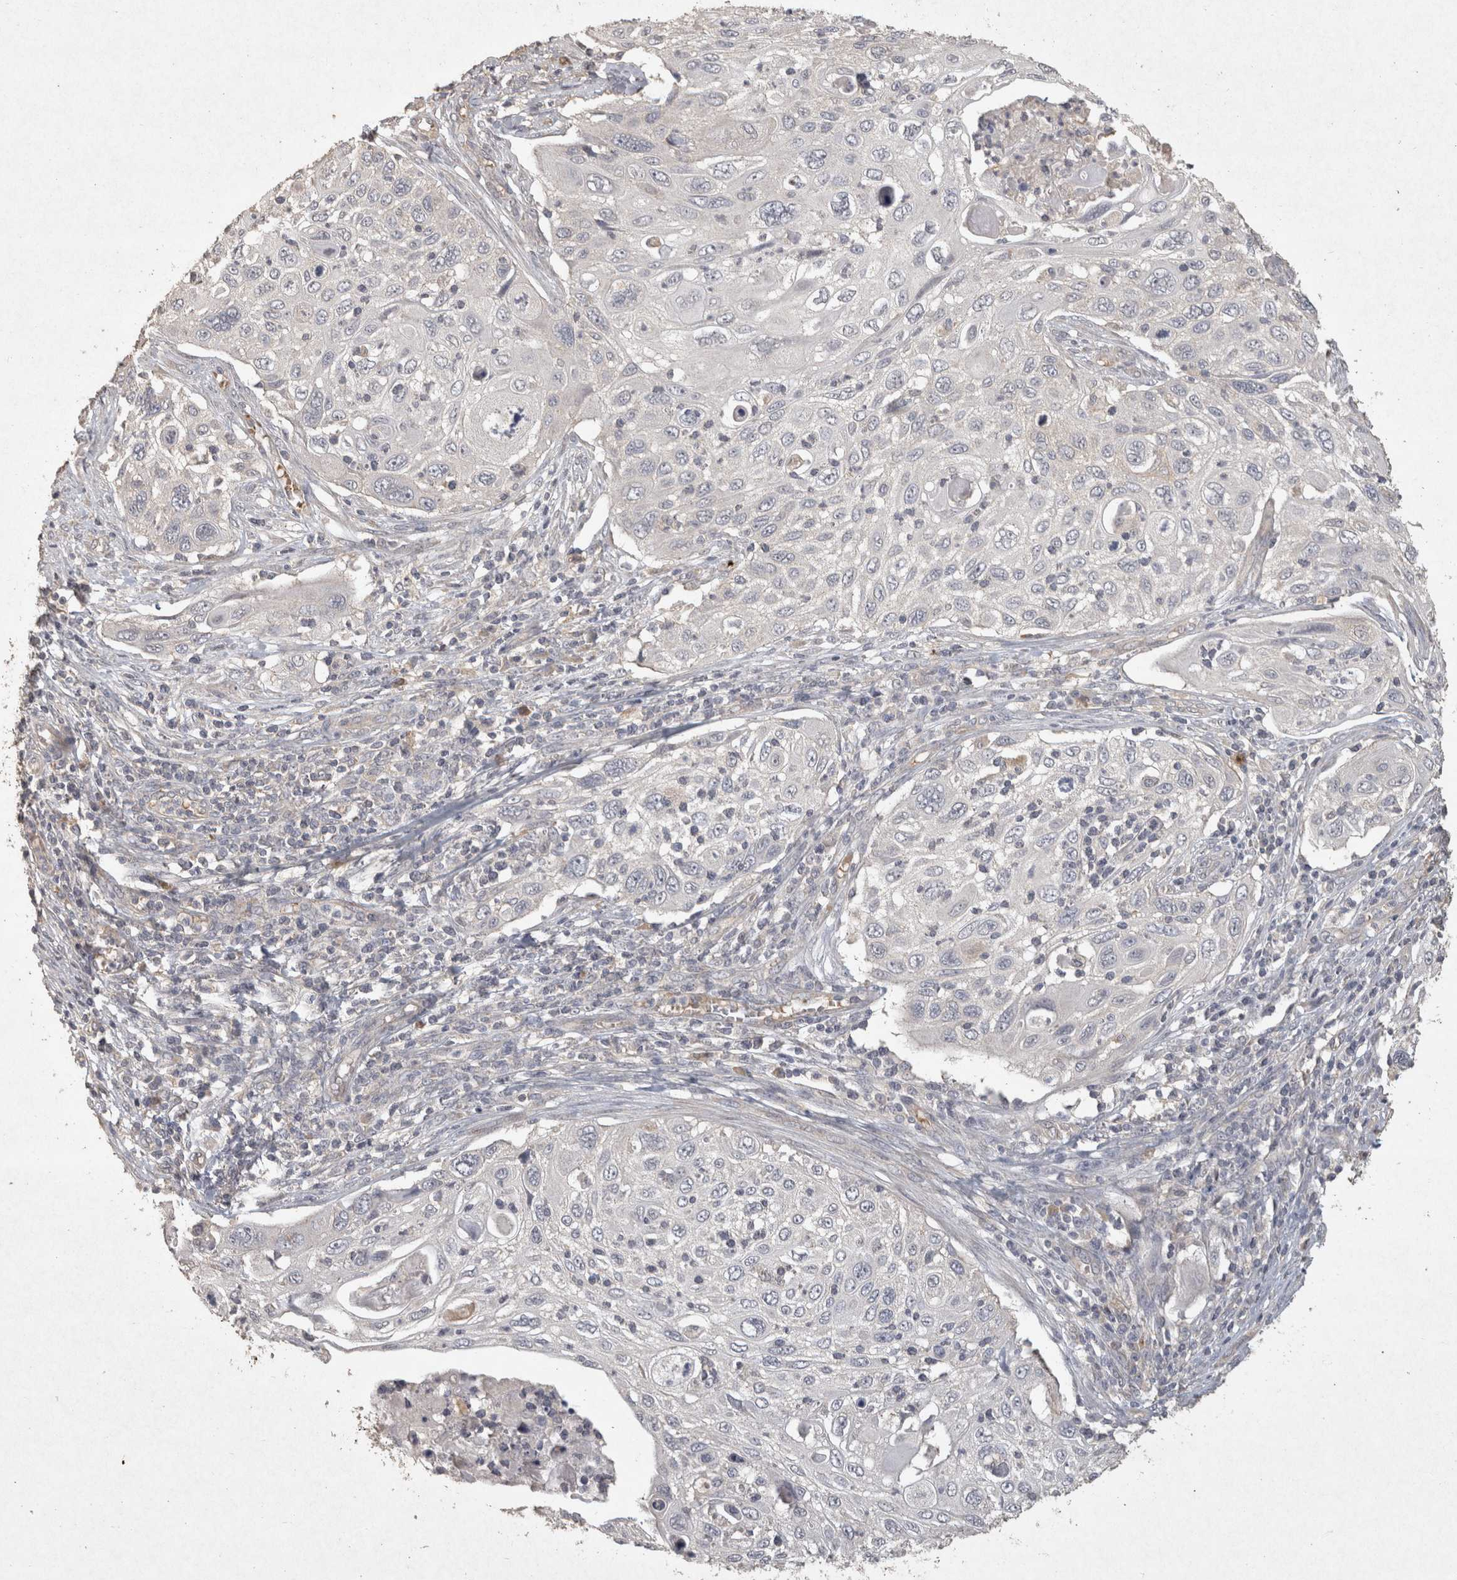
{"staining": {"intensity": "negative", "quantity": "none", "location": "none"}, "tissue": "cervical cancer", "cell_type": "Tumor cells", "image_type": "cancer", "snomed": [{"axis": "morphology", "description": "Squamous cell carcinoma, NOS"}, {"axis": "topography", "description": "Cervix"}], "caption": "Human cervical cancer (squamous cell carcinoma) stained for a protein using IHC shows no positivity in tumor cells.", "gene": "OSTN", "patient": {"sex": "female", "age": 70}}